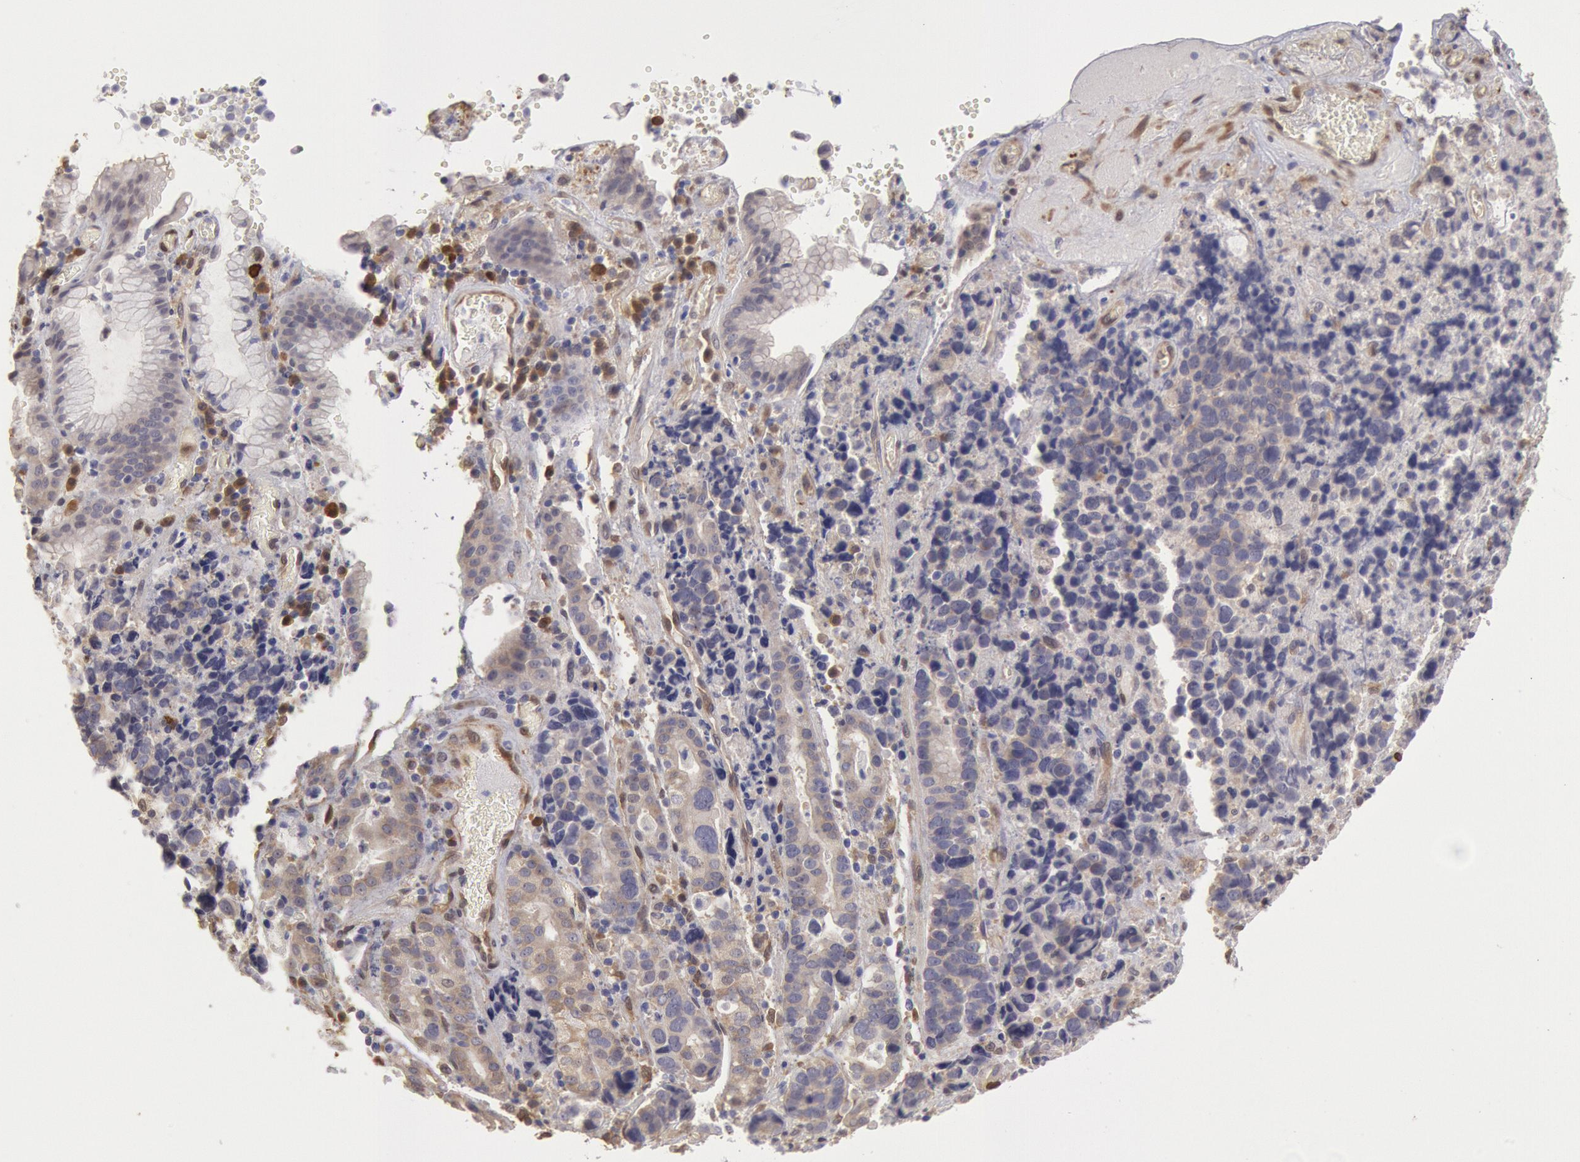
{"staining": {"intensity": "negative", "quantity": "none", "location": "none"}, "tissue": "stomach cancer", "cell_type": "Tumor cells", "image_type": "cancer", "snomed": [{"axis": "morphology", "description": "Adenocarcinoma, NOS"}, {"axis": "topography", "description": "Stomach, upper"}], "caption": "Immunohistochemistry (IHC) photomicrograph of stomach cancer (adenocarcinoma) stained for a protein (brown), which demonstrates no positivity in tumor cells.", "gene": "CCDC50", "patient": {"sex": "male", "age": 71}}